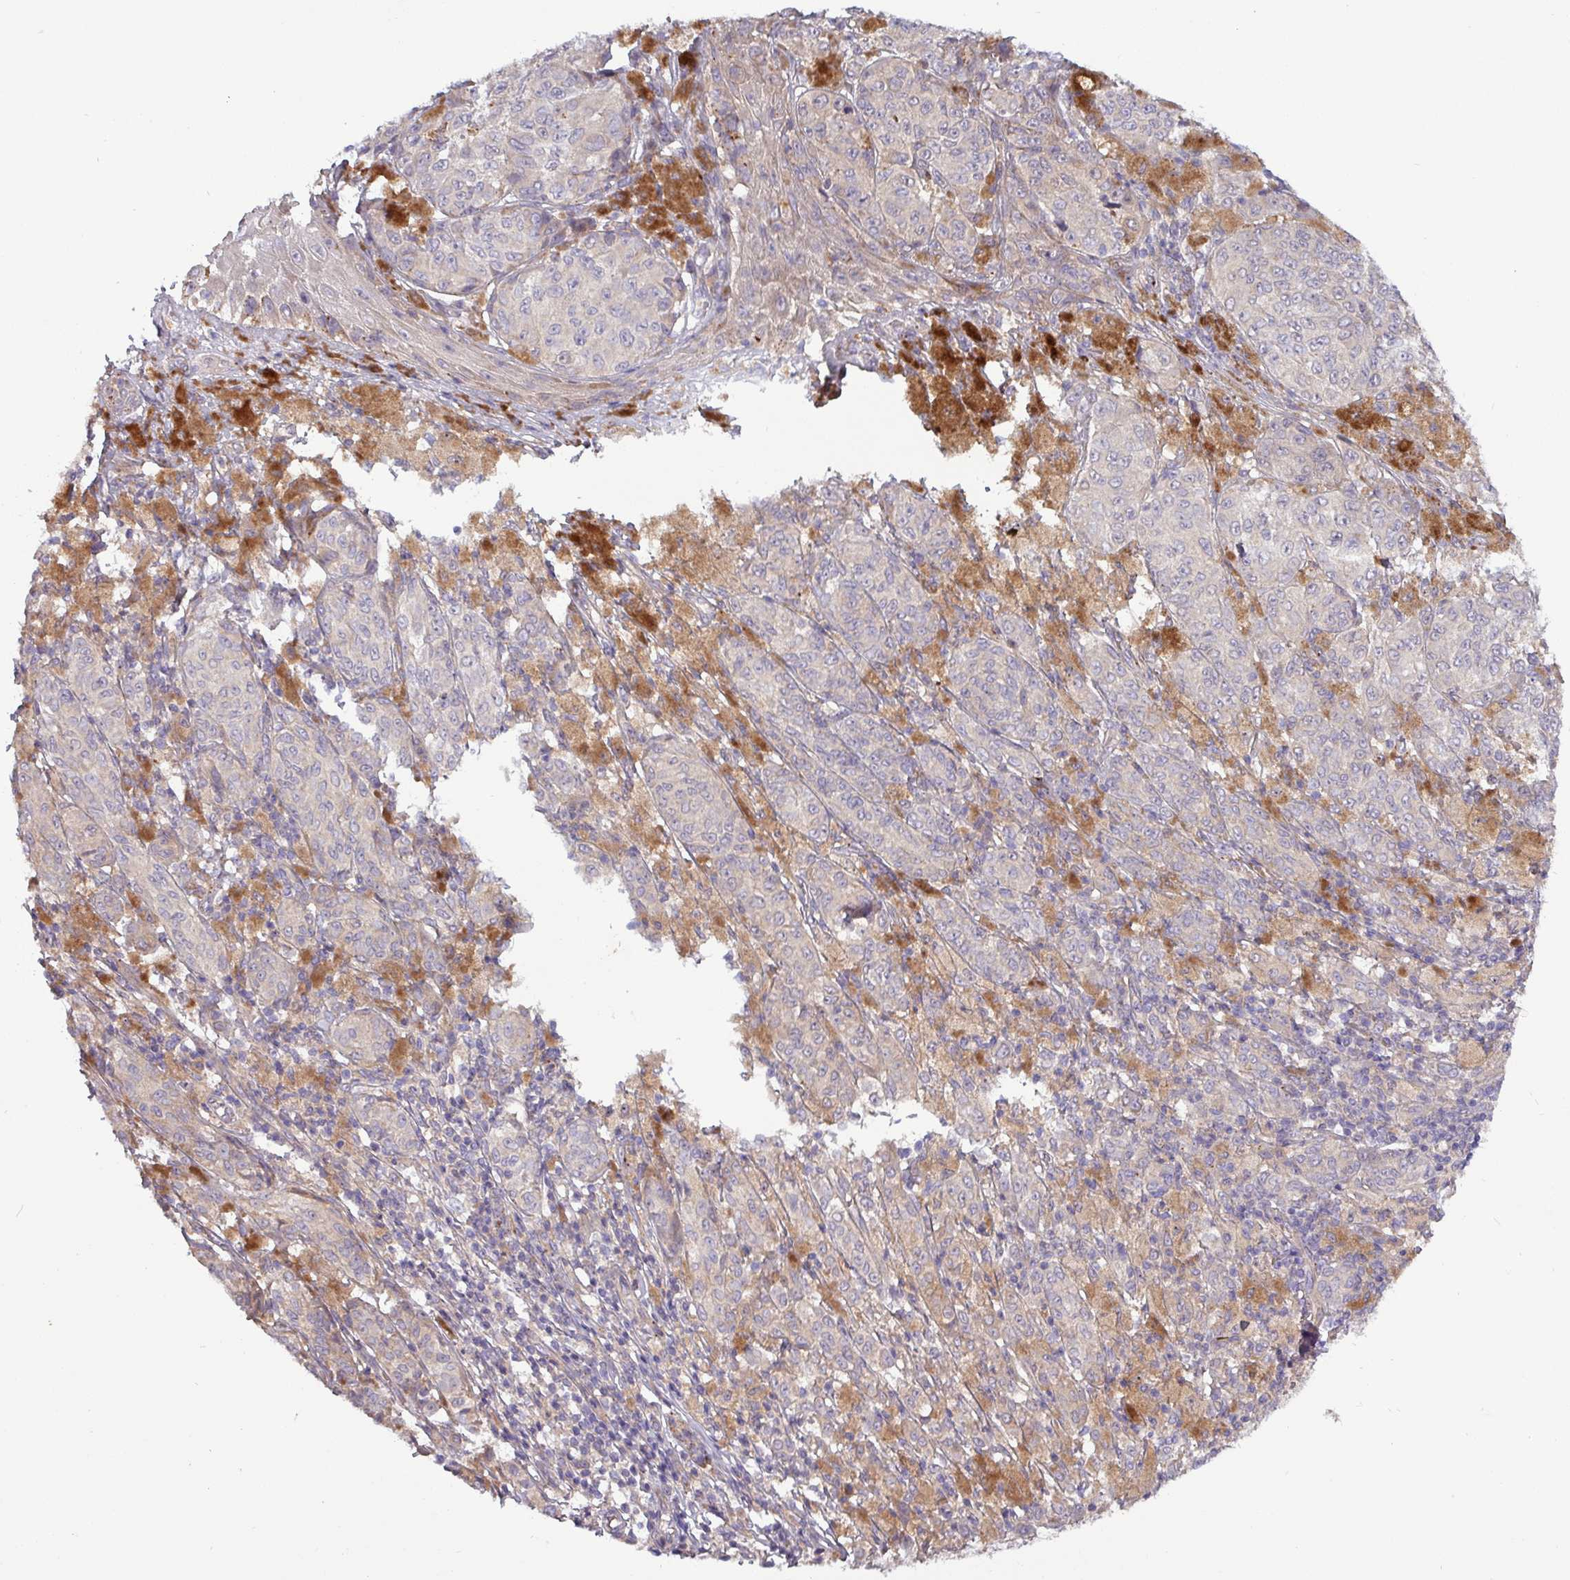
{"staining": {"intensity": "negative", "quantity": "none", "location": "none"}, "tissue": "melanoma", "cell_type": "Tumor cells", "image_type": "cancer", "snomed": [{"axis": "morphology", "description": "Malignant melanoma, NOS"}, {"axis": "topography", "description": "Skin"}], "caption": "Tumor cells show no significant staining in melanoma.", "gene": "PLIN2", "patient": {"sex": "male", "age": 42}}